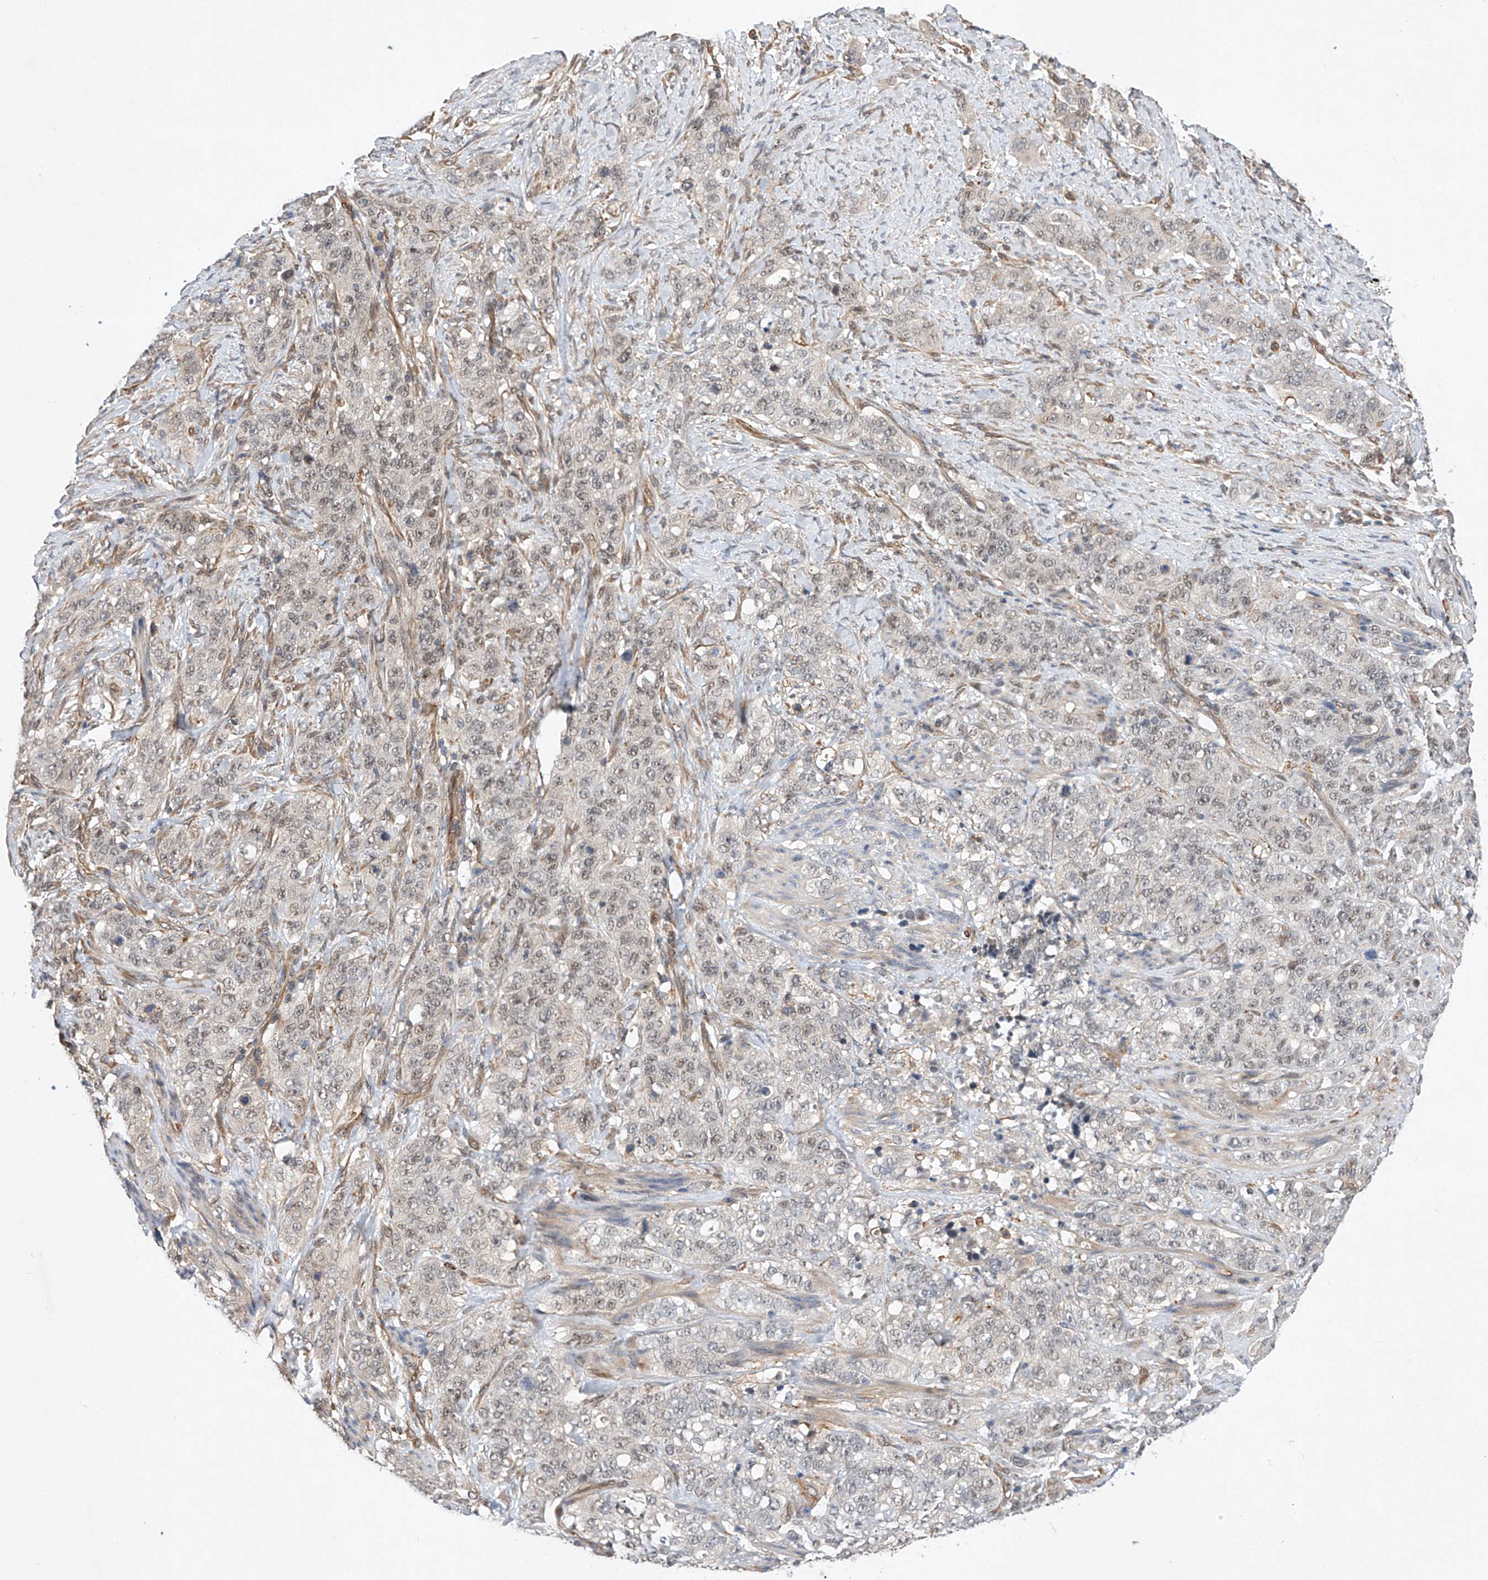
{"staining": {"intensity": "weak", "quantity": "<25%", "location": "nuclear"}, "tissue": "stomach cancer", "cell_type": "Tumor cells", "image_type": "cancer", "snomed": [{"axis": "morphology", "description": "Adenocarcinoma, NOS"}, {"axis": "topography", "description": "Stomach"}], "caption": "A micrograph of stomach cancer stained for a protein exhibits no brown staining in tumor cells.", "gene": "AMD1", "patient": {"sex": "male", "age": 48}}